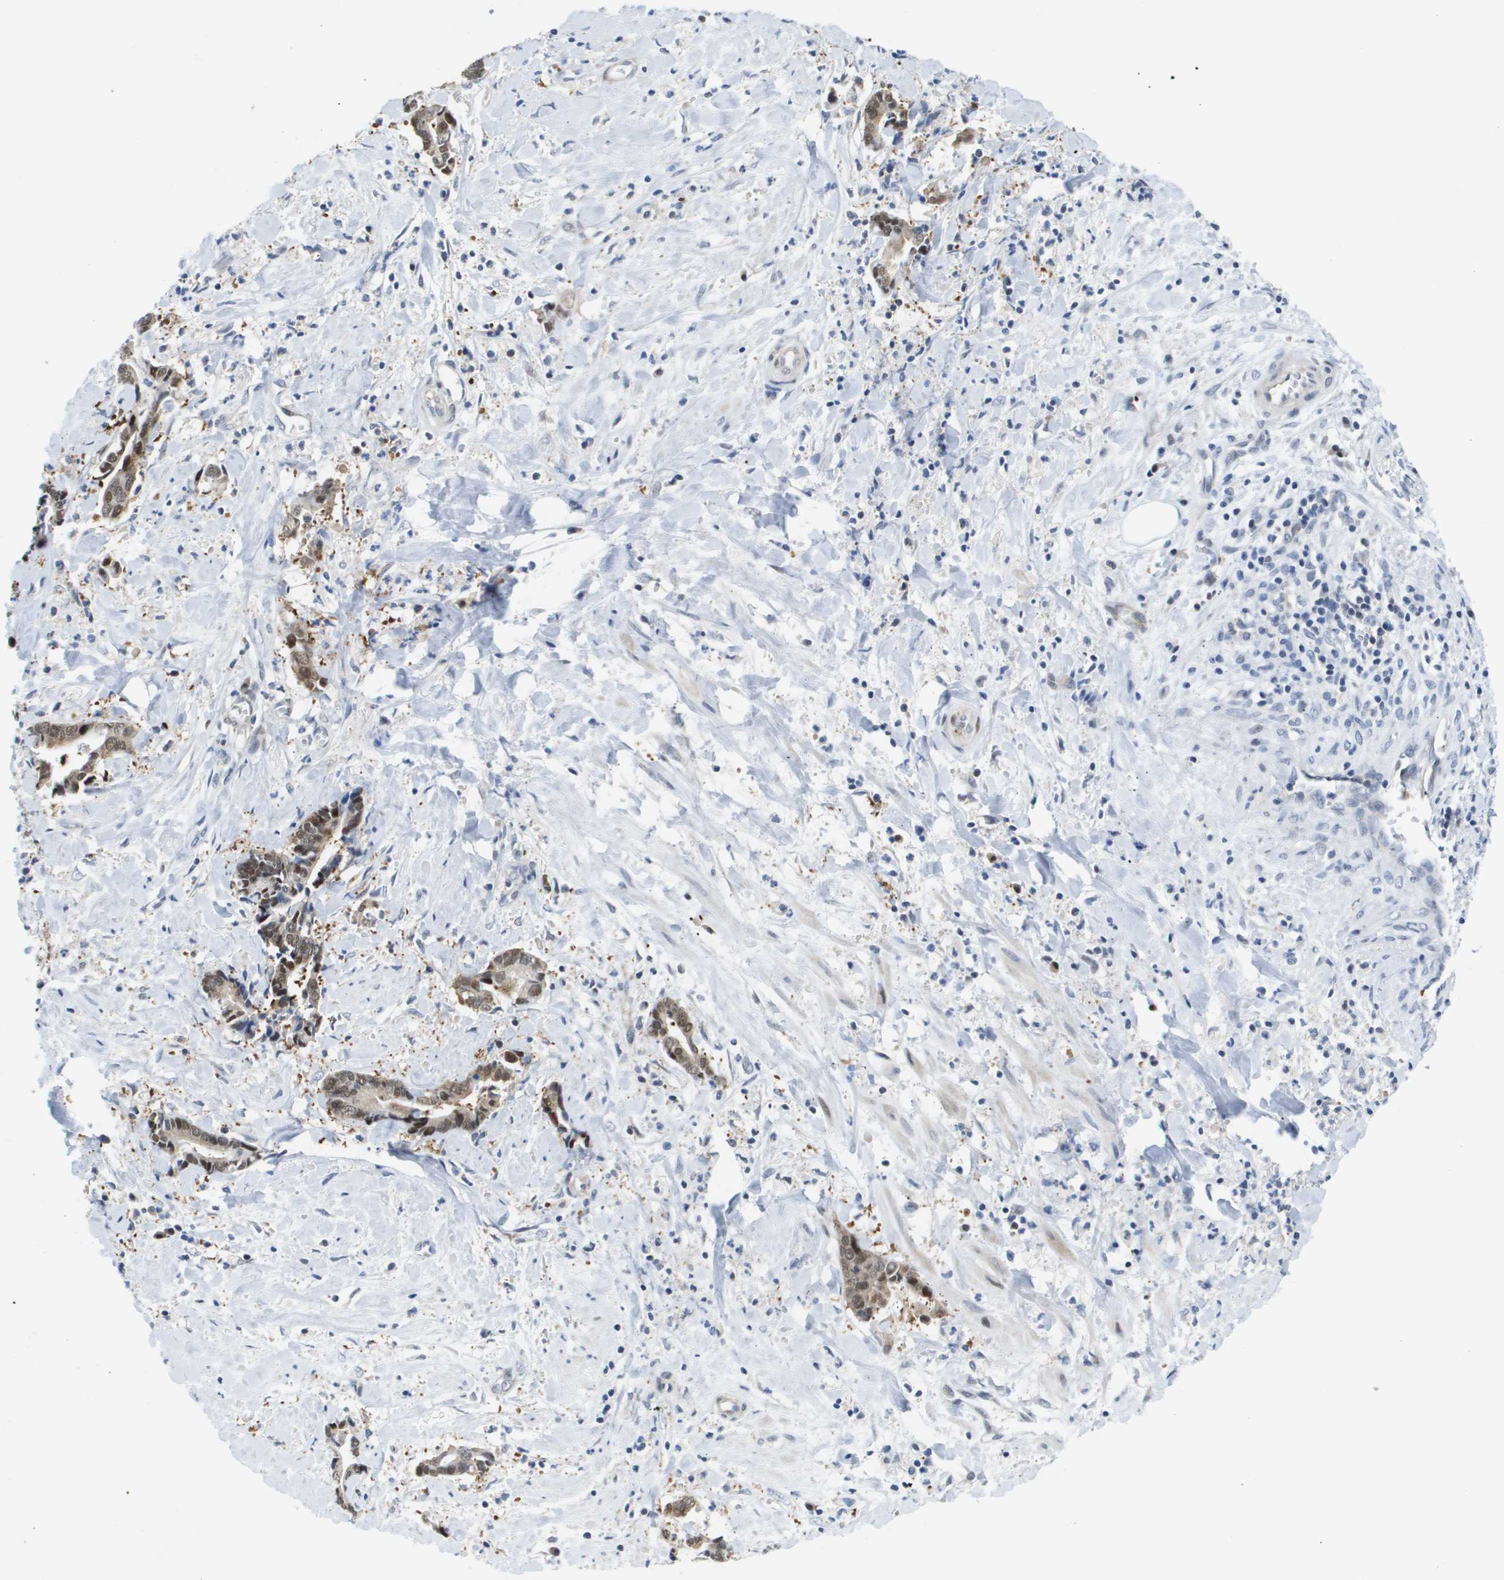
{"staining": {"intensity": "moderate", "quantity": ">75%", "location": "cytoplasmic/membranous,nuclear"}, "tissue": "cervical cancer", "cell_type": "Tumor cells", "image_type": "cancer", "snomed": [{"axis": "morphology", "description": "Adenocarcinoma, NOS"}, {"axis": "topography", "description": "Cervix"}], "caption": "Approximately >75% of tumor cells in human cervical cancer demonstrate moderate cytoplasmic/membranous and nuclear protein positivity as visualized by brown immunohistochemical staining.", "gene": "FKBP4", "patient": {"sex": "female", "age": 44}}